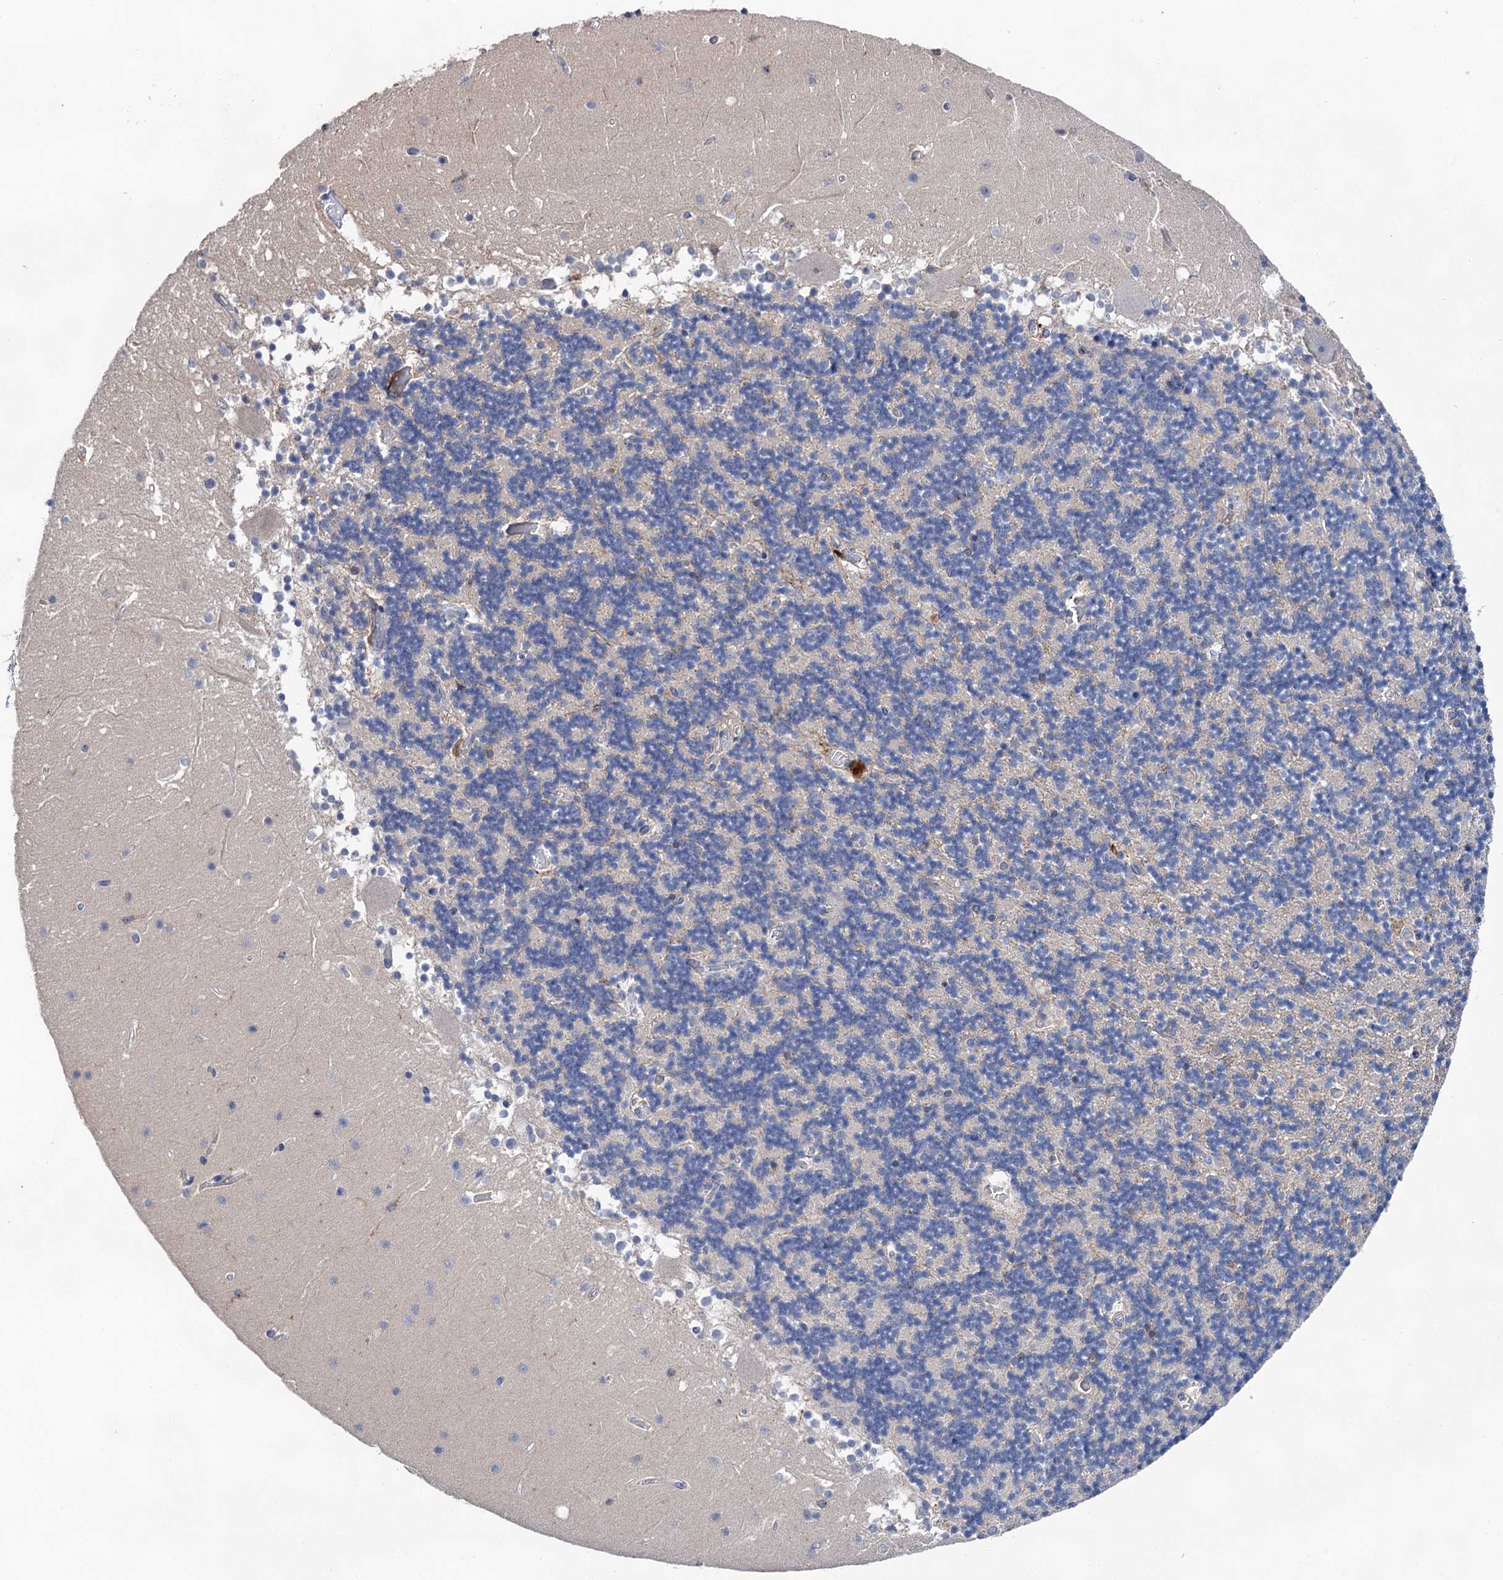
{"staining": {"intensity": "negative", "quantity": "none", "location": "none"}, "tissue": "cerebellum", "cell_type": "Cells in granular layer", "image_type": "normal", "snomed": [{"axis": "morphology", "description": "Normal tissue, NOS"}, {"axis": "topography", "description": "Cerebellum"}], "caption": "A high-resolution histopathology image shows immunohistochemistry (IHC) staining of unremarkable cerebellum, which displays no significant expression in cells in granular layer. (DAB (3,3'-diaminobenzidine) immunohistochemistry, high magnification).", "gene": "TMTC3", "patient": {"sex": "female", "age": 28}}